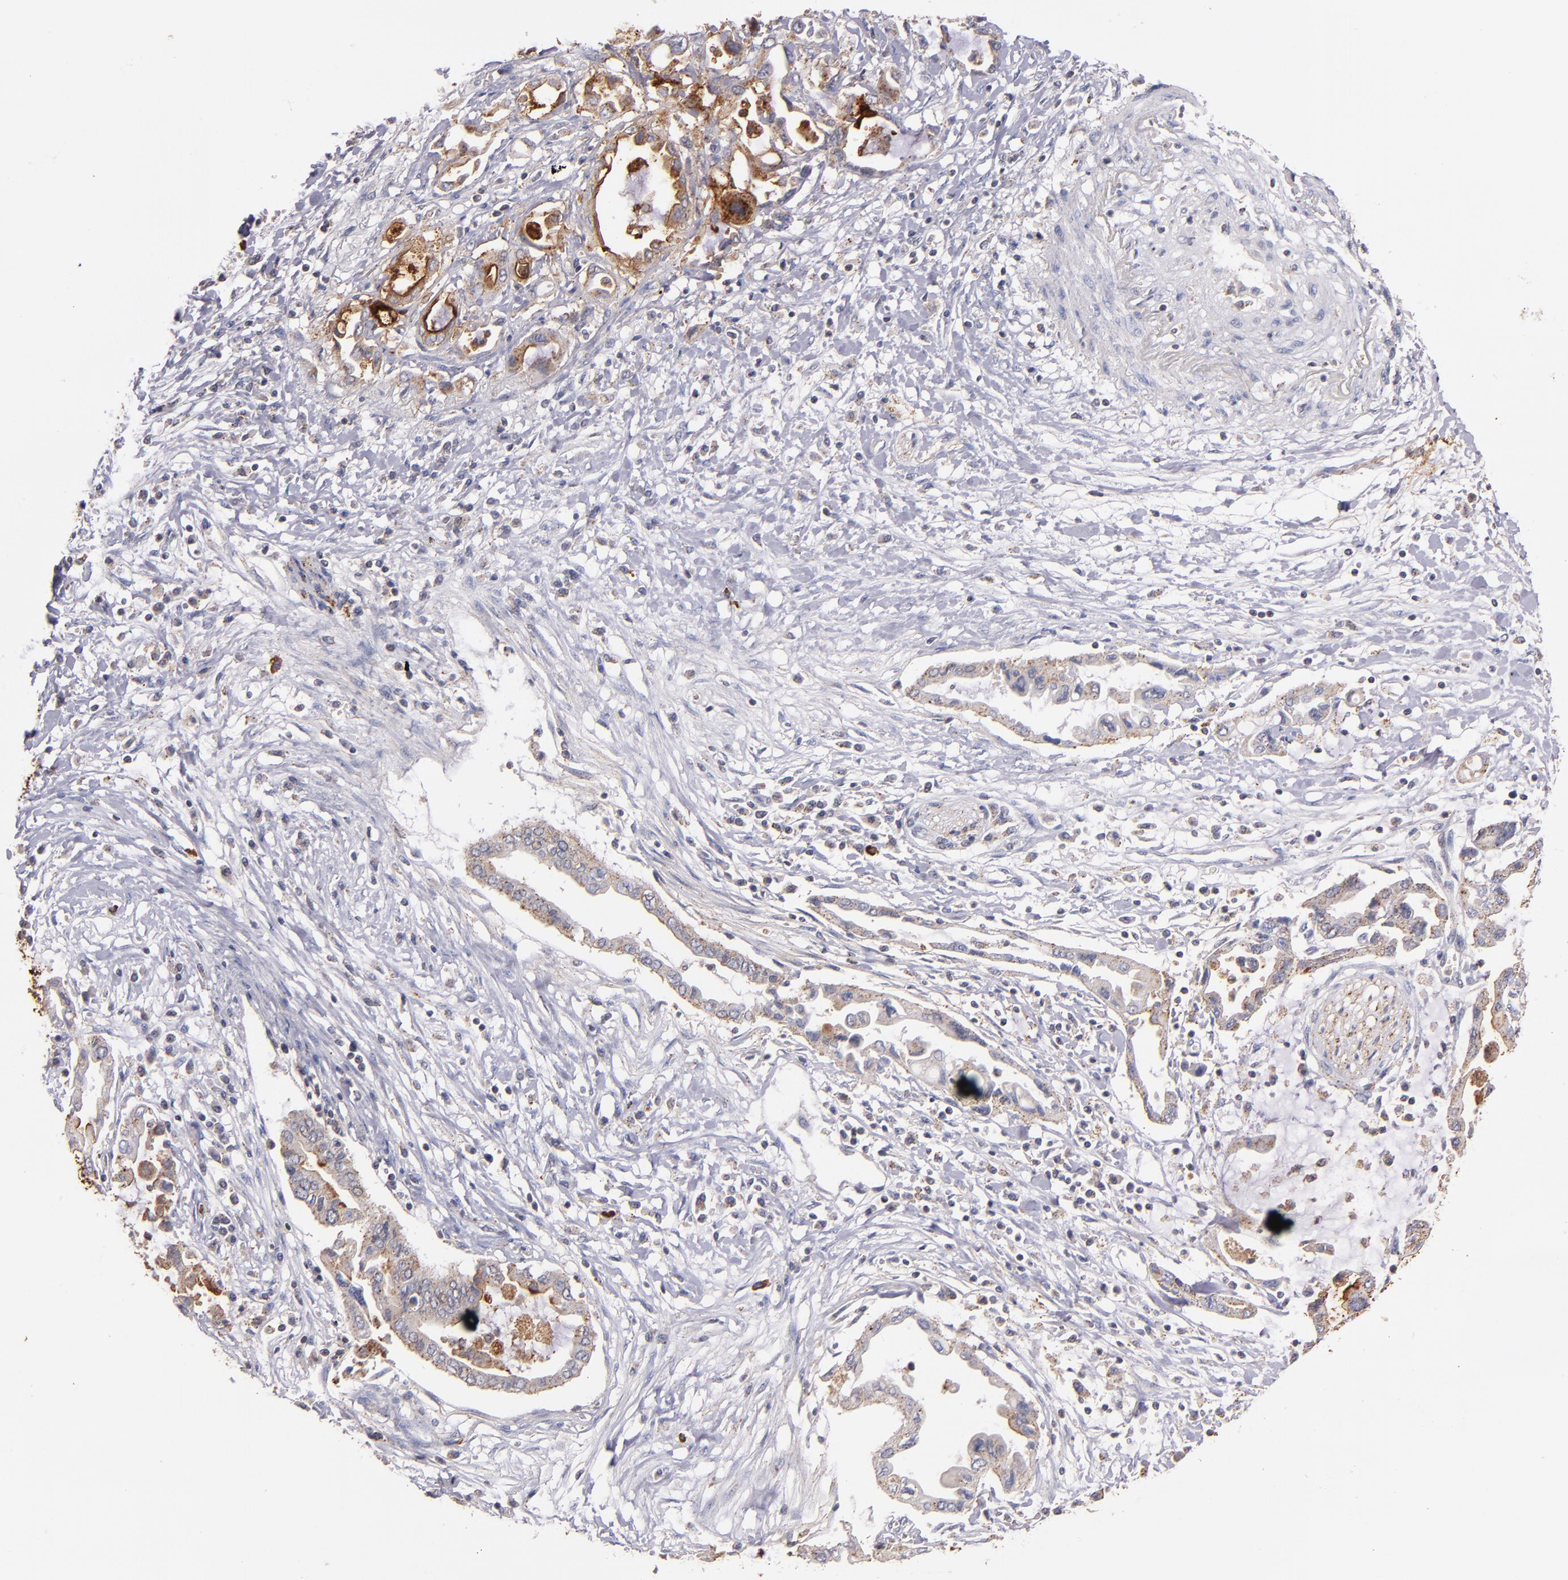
{"staining": {"intensity": "moderate", "quantity": ">75%", "location": "cytoplasmic/membranous"}, "tissue": "pancreatic cancer", "cell_type": "Tumor cells", "image_type": "cancer", "snomed": [{"axis": "morphology", "description": "Adenocarcinoma, NOS"}, {"axis": "topography", "description": "Pancreas"}], "caption": "This micrograph displays IHC staining of pancreatic cancer, with medium moderate cytoplasmic/membranous staining in about >75% of tumor cells.", "gene": "SYP", "patient": {"sex": "female", "age": 57}}